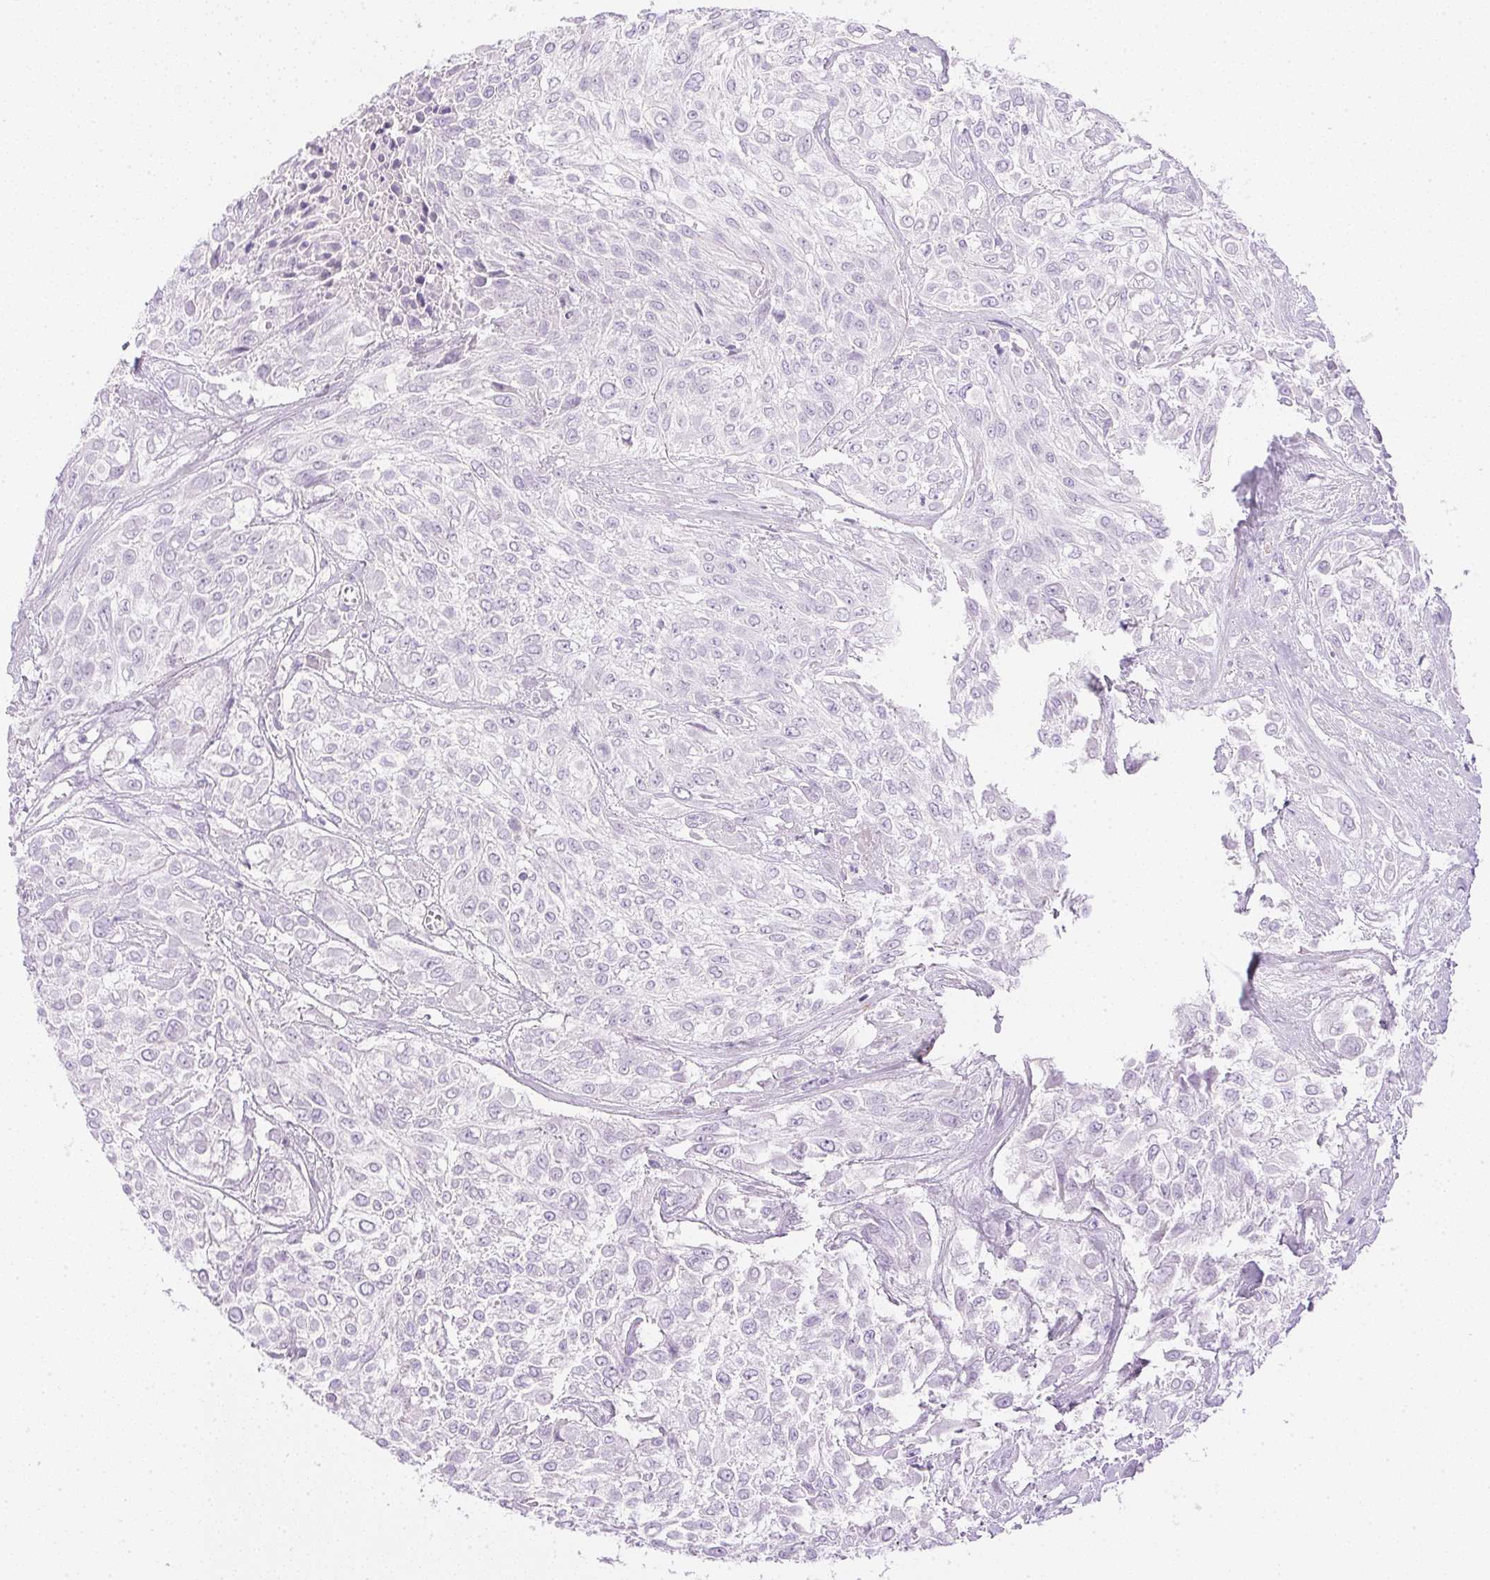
{"staining": {"intensity": "negative", "quantity": "none", "location": "none"}, "tissue": "urothelial cancer", "cell_type": "Tumor cells", "image_type": "cancer", "snomed": [{"axis": "morphology", "description": "Urothelial carcinoma, High grade"}, {"axis": "topography", "description": "Urinary bladder"}], "caption": "High magnification brightfield microscopy of high-grade urothelial carcinoma stained with DAB (3,3'-diaminobenzidine) (brown) and counterstained with hematoxylin (blue): tumor cells show no significant staining.", "gene": "CTRL", "patient": {"sex": "male", "age": 57}}